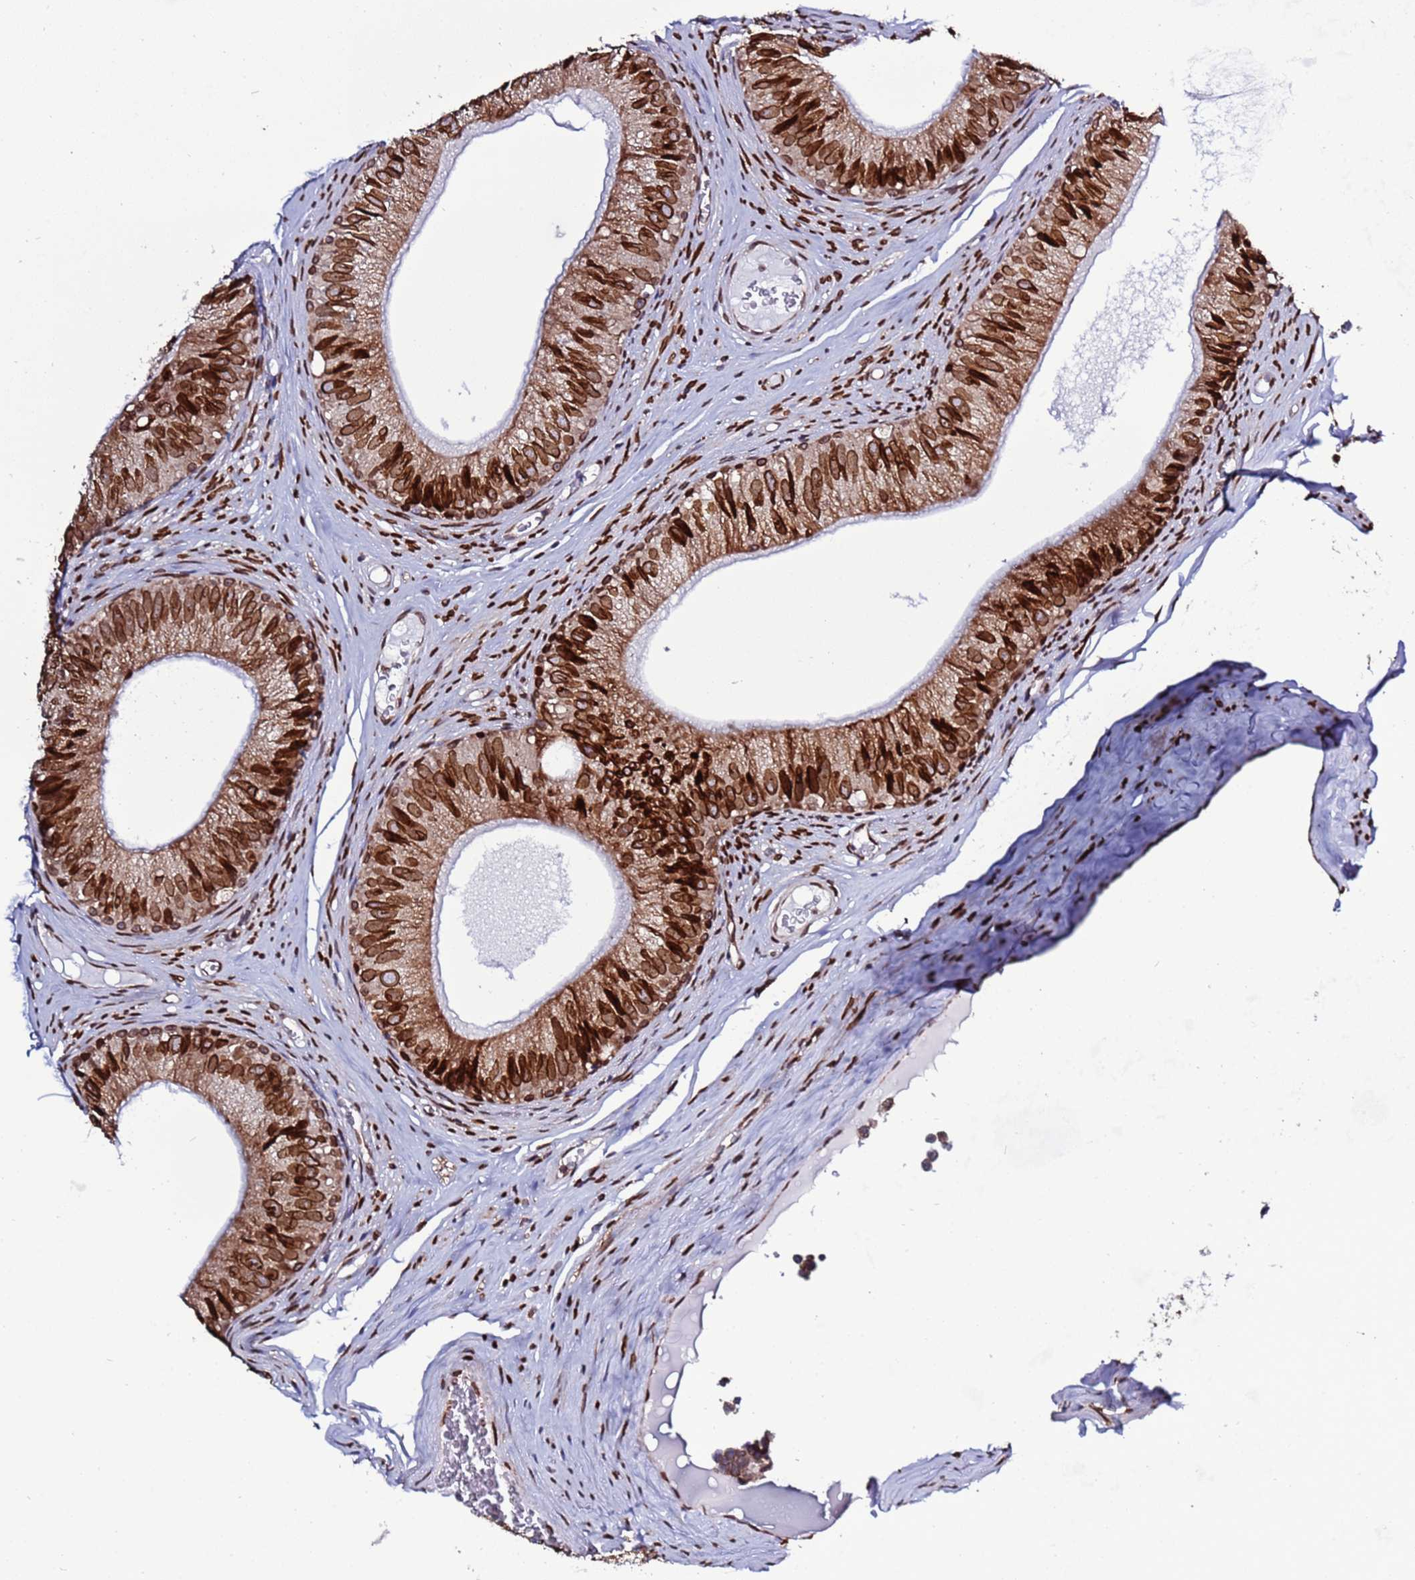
{"staining": {"intensity": "strong", "quantity": ">75%", "location": "cytoplasmic/membranous,nuclear"}, "tissue": "epididymis", "cell_type": "Glandular cells", "image_type": "normal", "snomed": [{"axis": "morphology", "description": "Normal tissue, NOS"}, {"axis": "topography", "description": "Epididymis"}], "caption": "Human epididymis stained with a brown dye shows strong cytoplasmic/membranous,nuclear positive expression in approximately >75% of glandular cells.", "gene": "TOR1AIP1", "patient": {"sex": "male", "age": 36}}